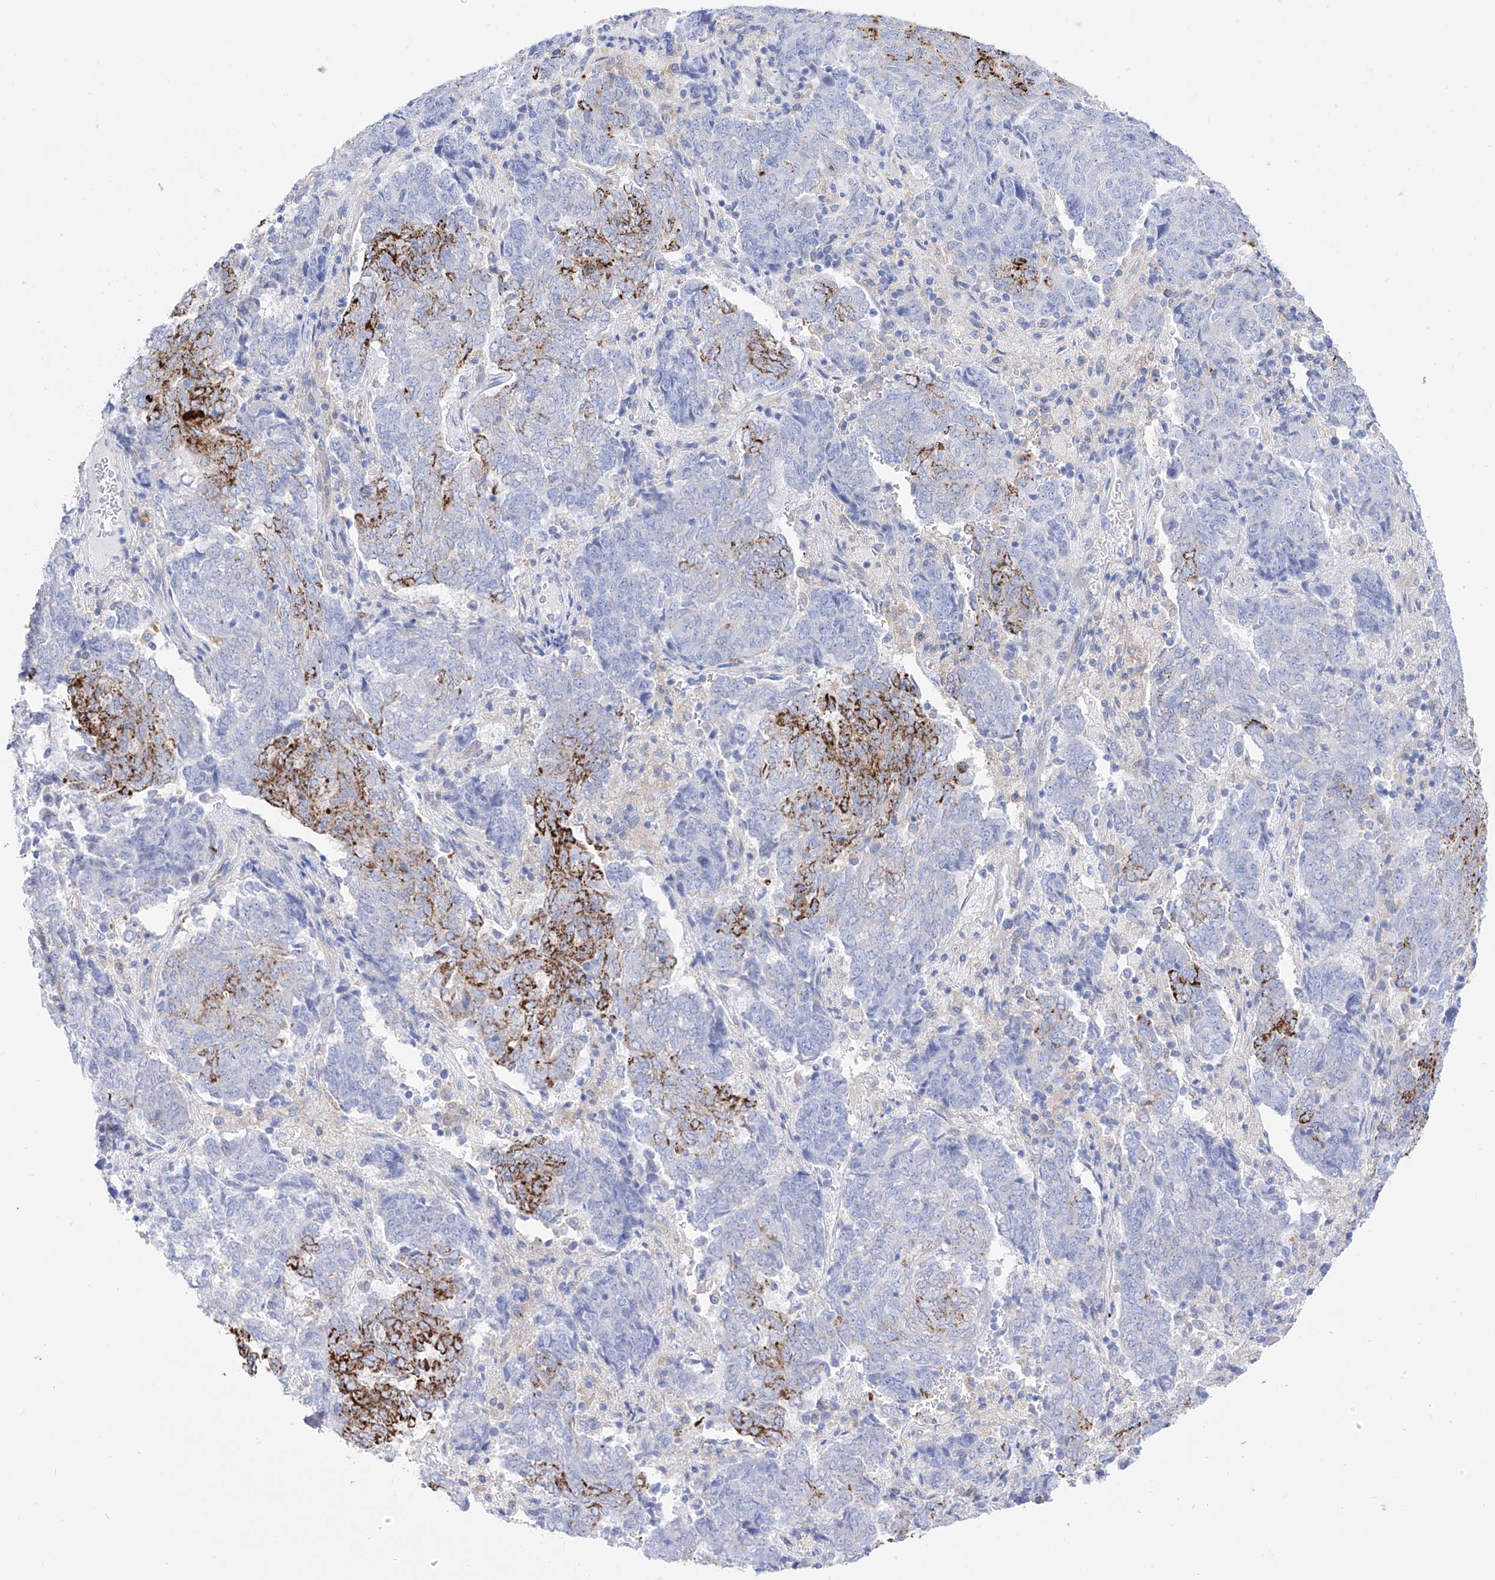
{"staining": {"intensity": "strong", "quantity": "<25%", "location": "cytoplasmic/membranous"}, "tissue": "endometrial cancer", "cell_type": "Tumor cells", "image_type": "cancer", "snomed": [{"axis": "morphology", "description": "Adenocarcinoma, NOS"}, {"axis": "topography", "description": "Endometrium"}], "caption": "Protein staining of adenocarcinoma (endometrial) tissue exhibits strong cytoplasmic/membranous positivity in approximately <25% of tumor cells. (IHC, brightfield microscopy, high magnification).", "gene": "ZNF653", "patient": {"sex": "female", "age": 80}}